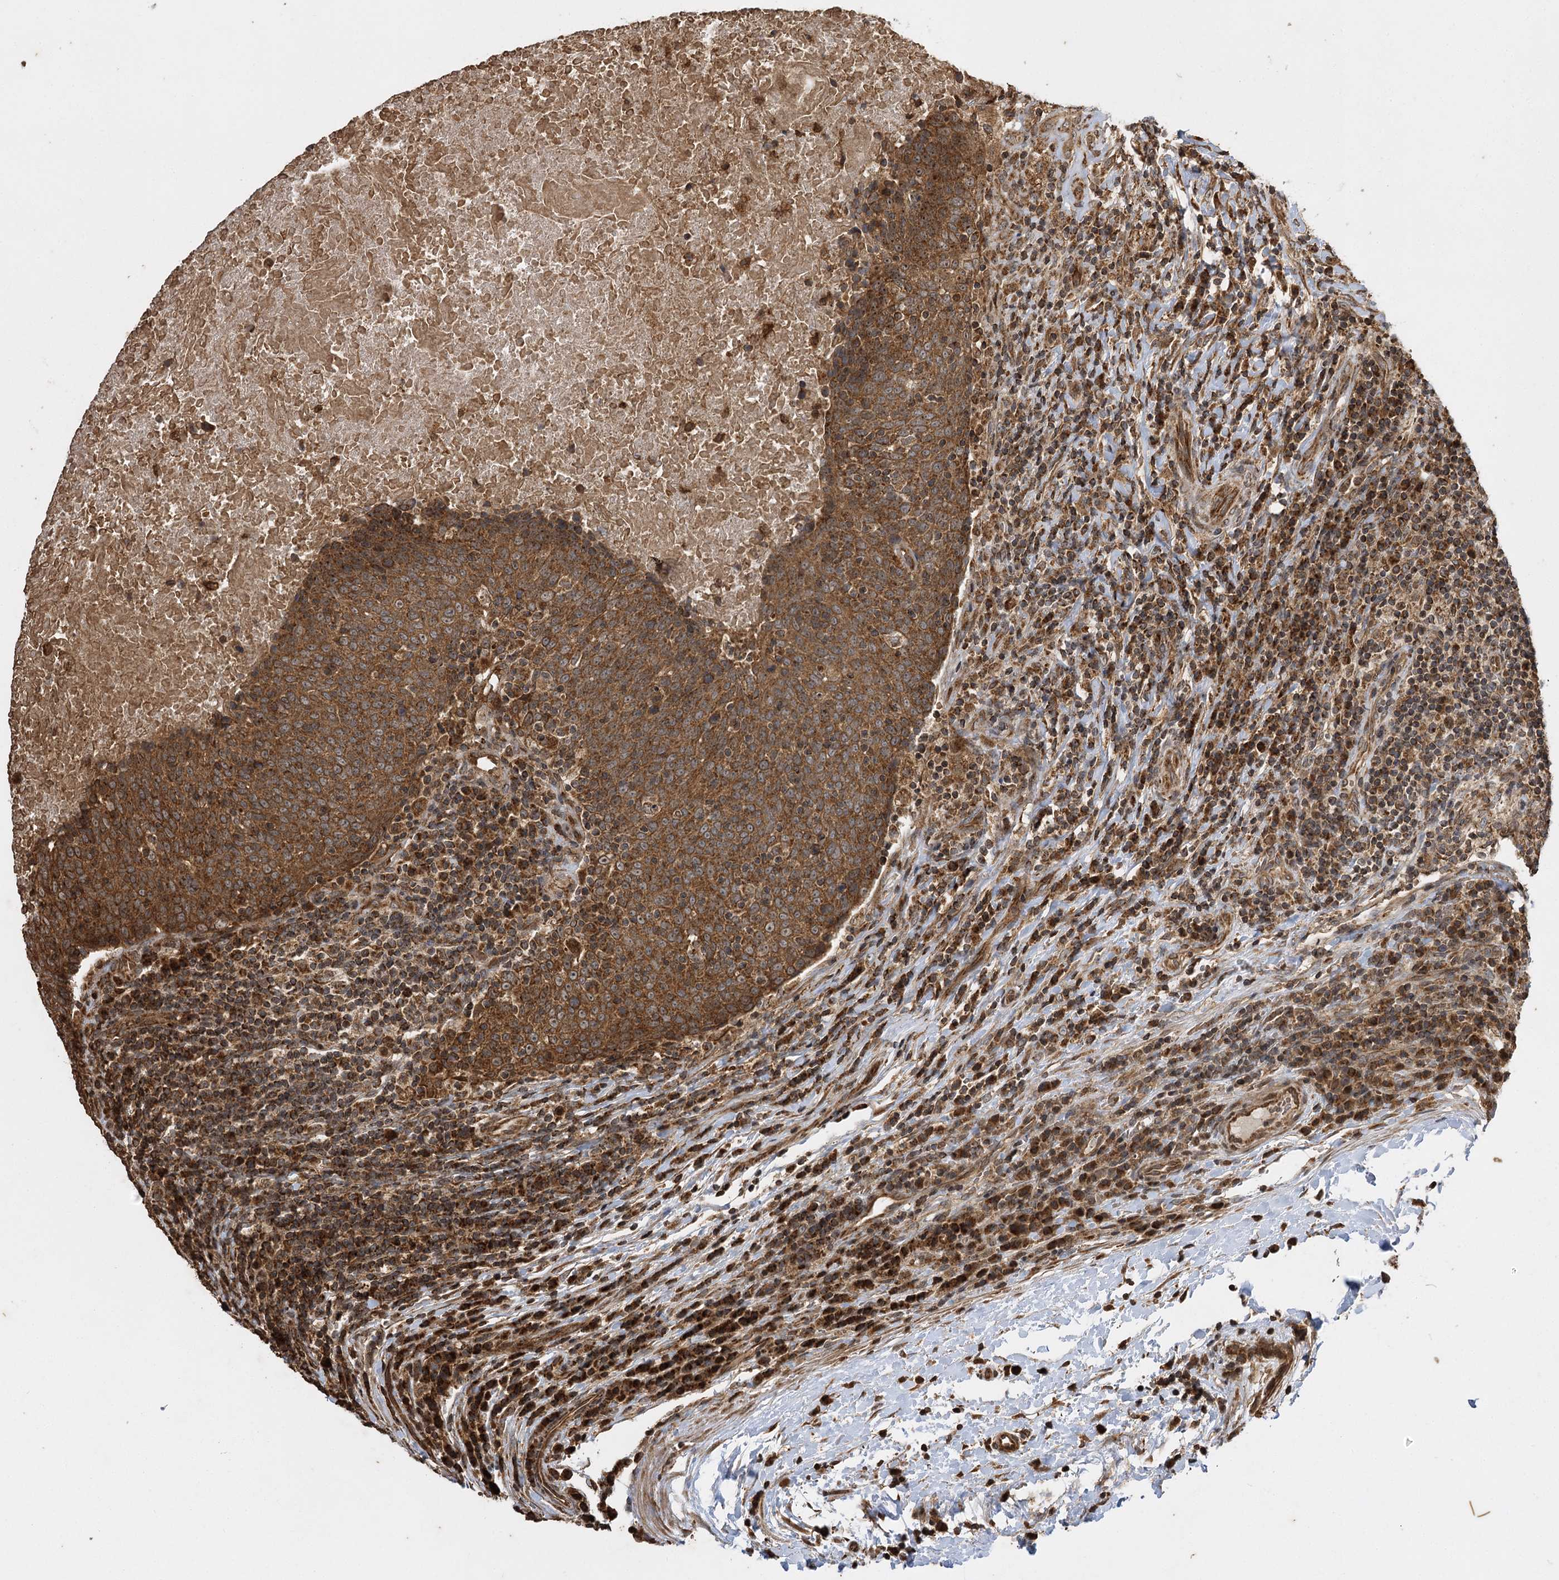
{"staining": {"intensity": "moderate", "quantity": ">75%", "location": "cytoplasmic/membranous"}, "tissue": "head and neck cancer", "cell_type": "Tumor cells", "image_type": "cancer", "snomed": [{"axis": "morphology", "description": "Squamous cell carcinoma, NOS"}, {"axis": "morphology", "description": "Squamous cell carcinoma, metastatic, NOS"}, {"axis": "topography", "description": "Lymph node"}, {"axis": "topography", "description": "Head-Neck"}], "caption": "Head and neck squamous cell carcinoma stained with a brown dye demonstrates moderate cytoplasmic/membranous positive staining in about >75% of tumor cells.", "gene": "IL11RA", "patient": {"sex": "male", "age": 62}}